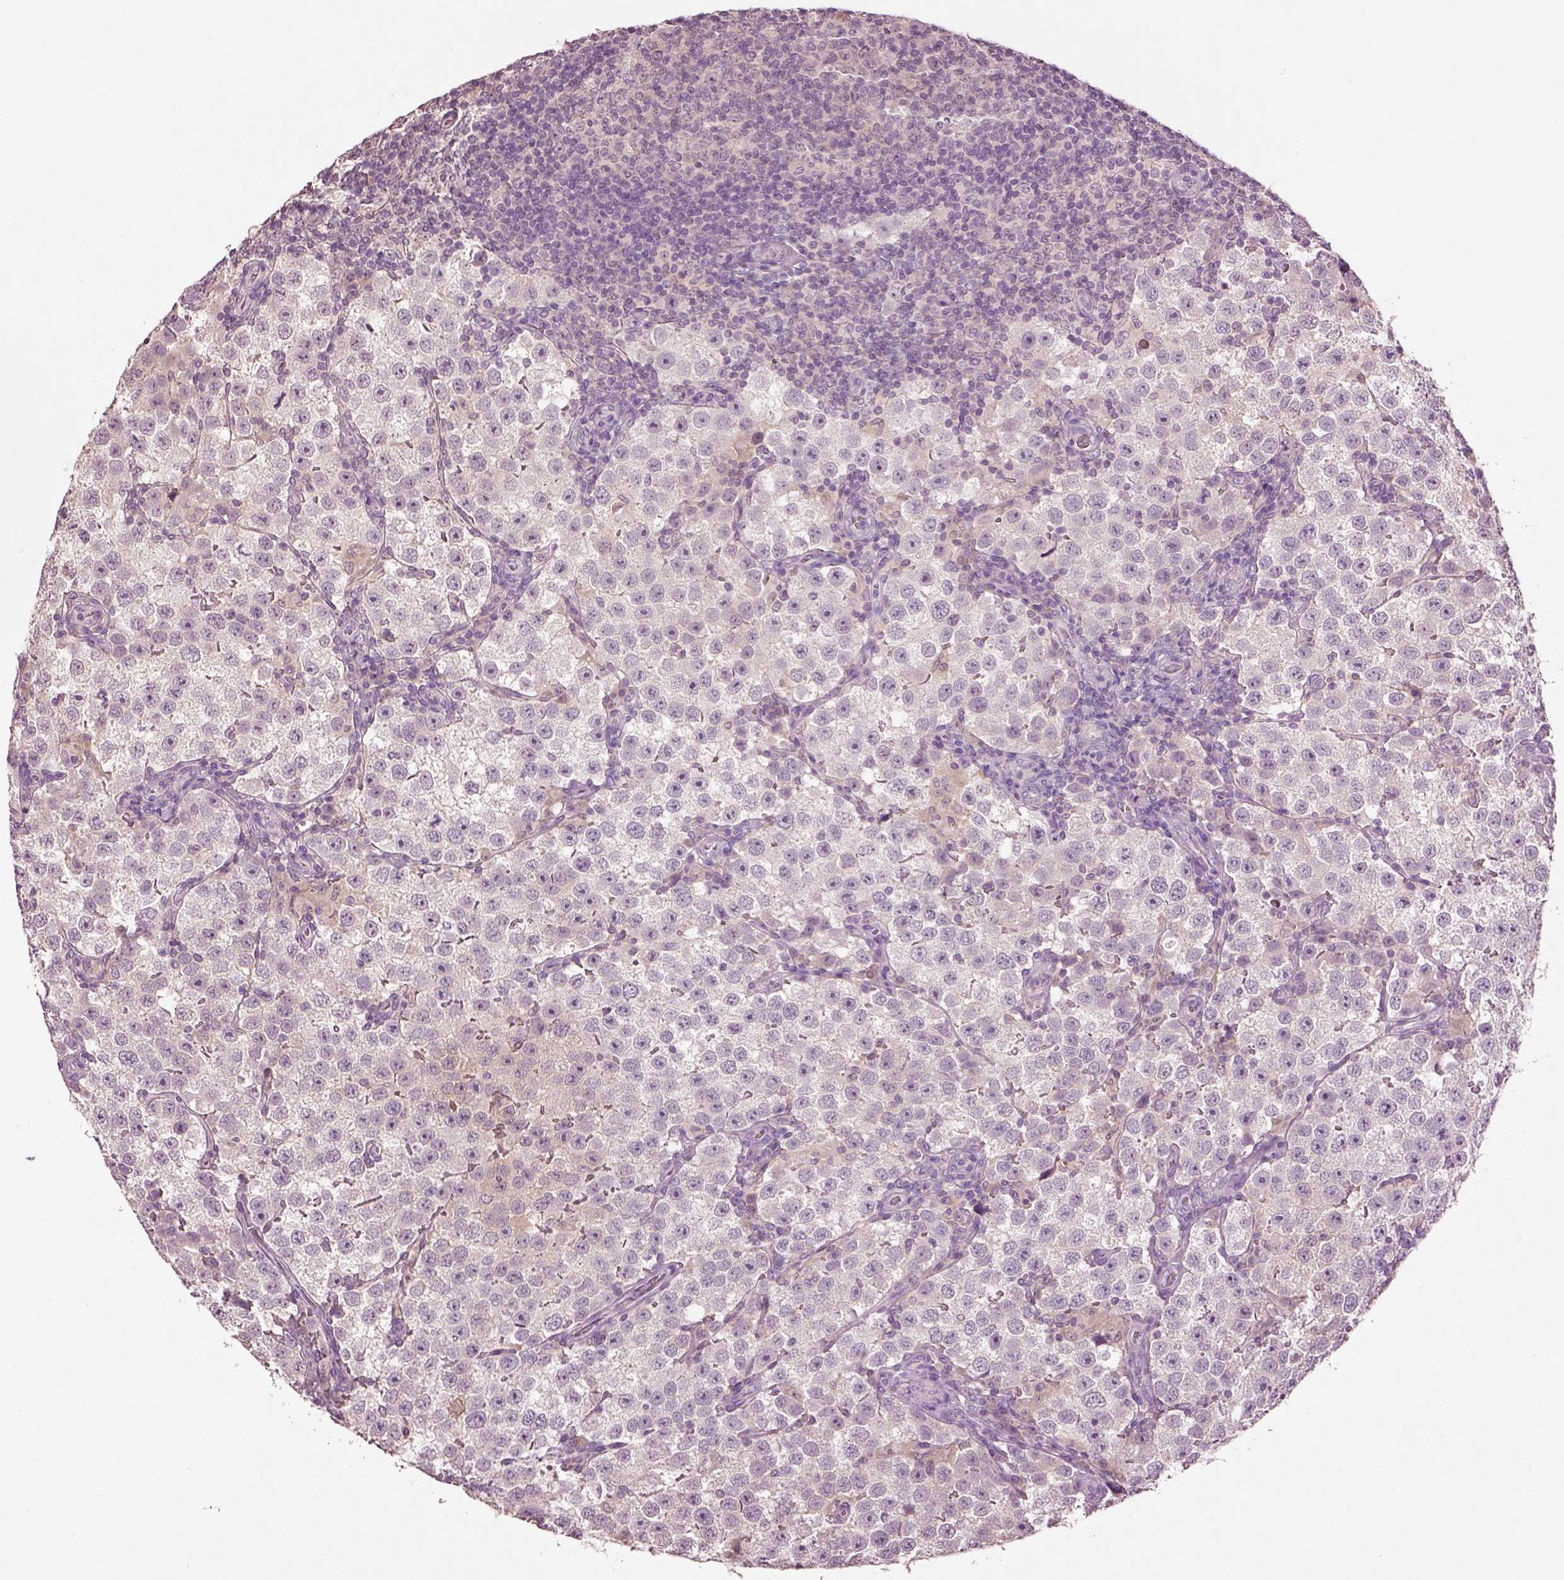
{"staining": {"intensity": "negative", "quantity": "none", "location": "none"}, "tissue": "testis cancer", "cell_type": "Tumor cells", "image_type": "cancer", "snomed": [{"axis": "morphology", "description": "Seminoma, NOS"}, {"axis": "topography", "description": "Testis"}], "caption": "Immunohistochemistry (IHC) of testis seminoma reveals no positivity in tumor cells. Brightfield microscopy of immunohistochemistry stained with DAB (brown) and hematoxylin (blue), captured at high magnification.", "gene": "CLPSL1", "patient": {"sex": "male", "age": 37}}